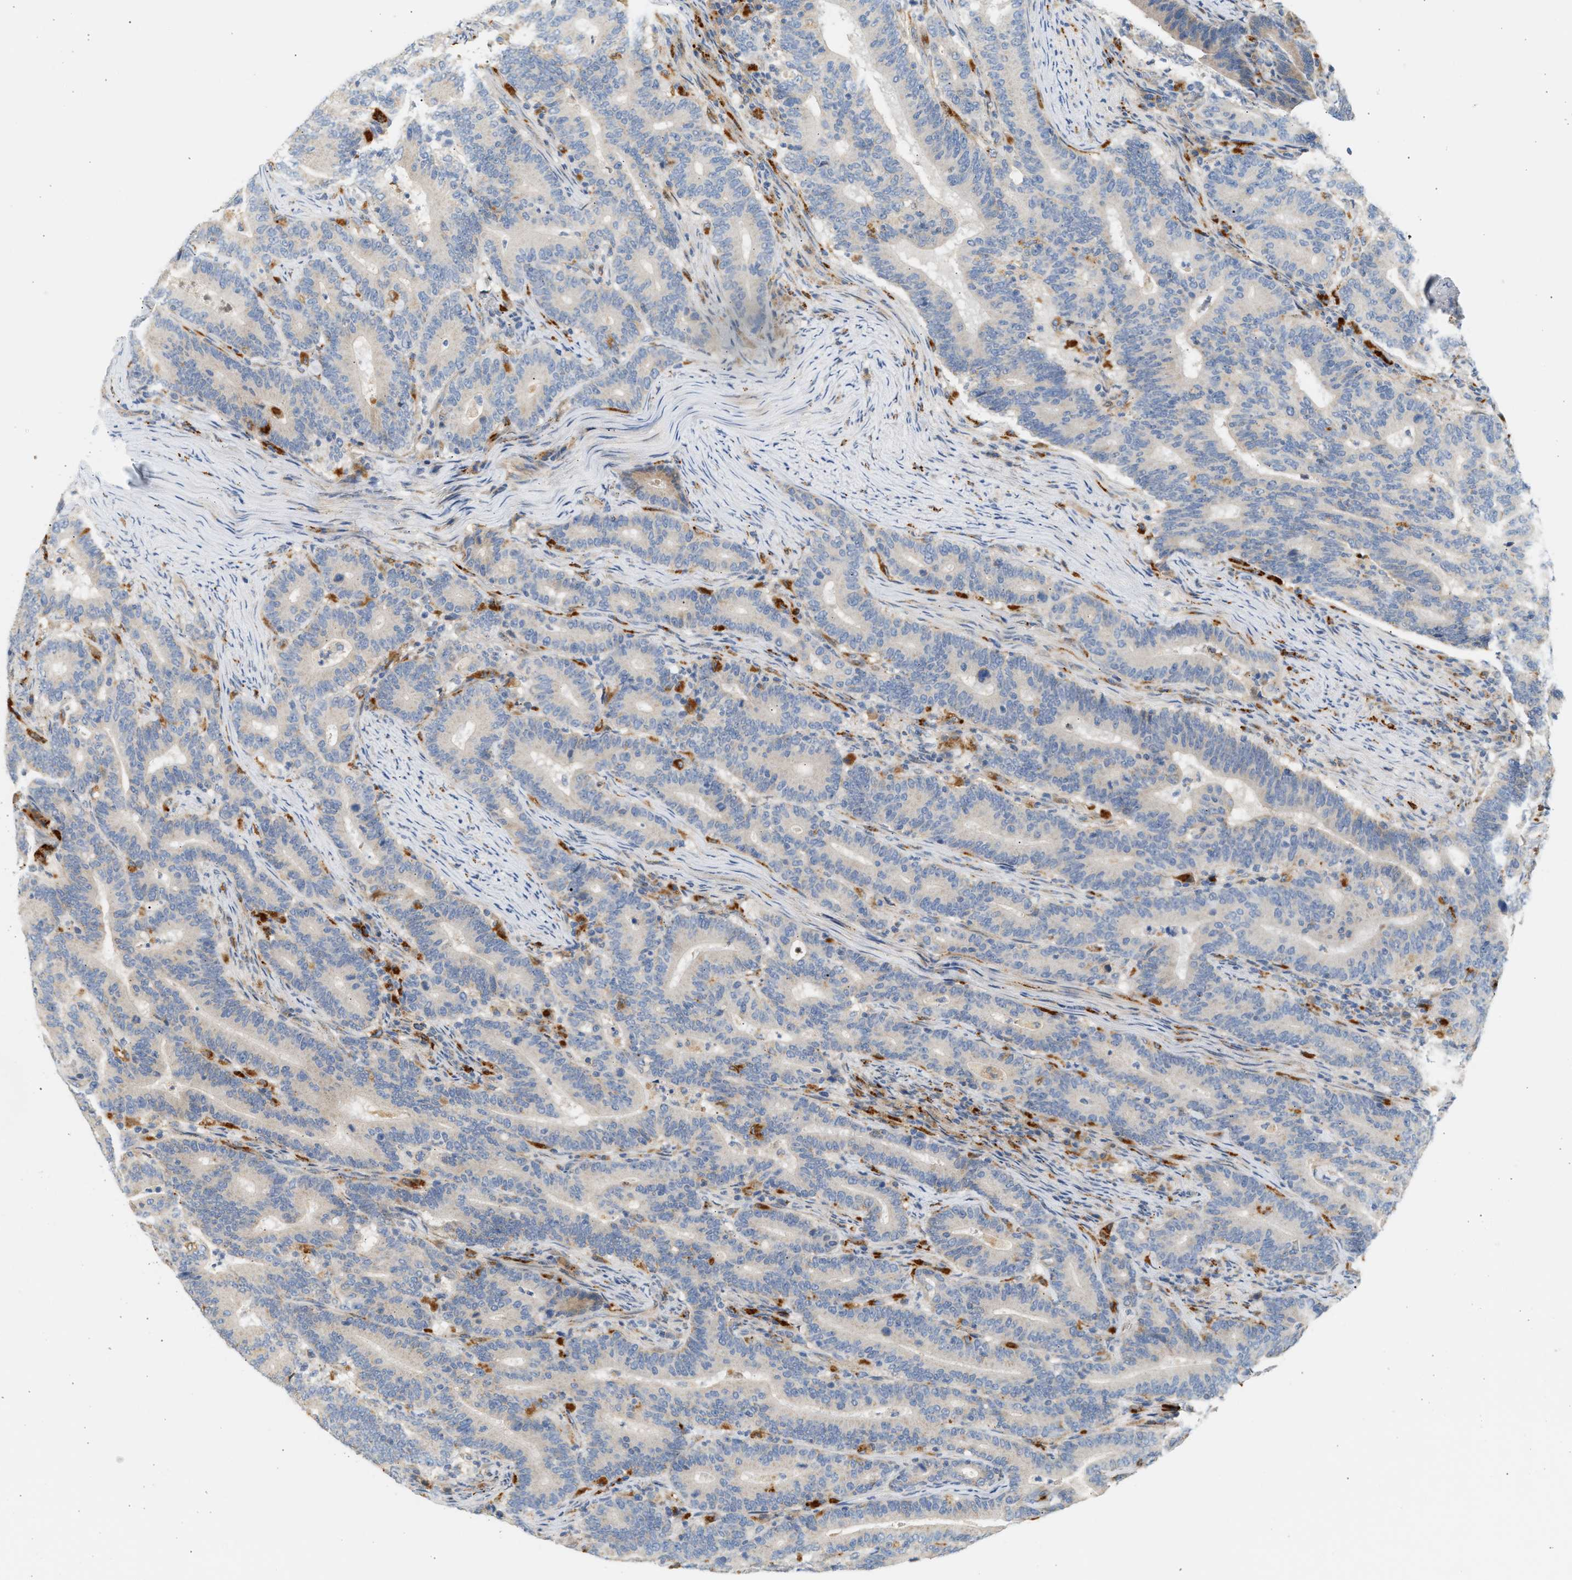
{"staining": {"intensity": "negative", "quantity": "none", "location": "none"}, "tissue": "colorectal cancer", "cell_type": "Tumor cells", "image_type": "cancer", "snomed": [{"axis": "morphology", "description": "Adenocarcinoma, NOS"}, {"axis": "topography", "description": "Colon"}], "caption": "IHC micrograph of neoplastic tissue: human colorectal cancer stained with DAB (3,3'-diaminobenzidine) displays no significant protein expression in tumor cells.", "gene": "ENTHD1", "patient": {"sex": "female", "age": 66}}